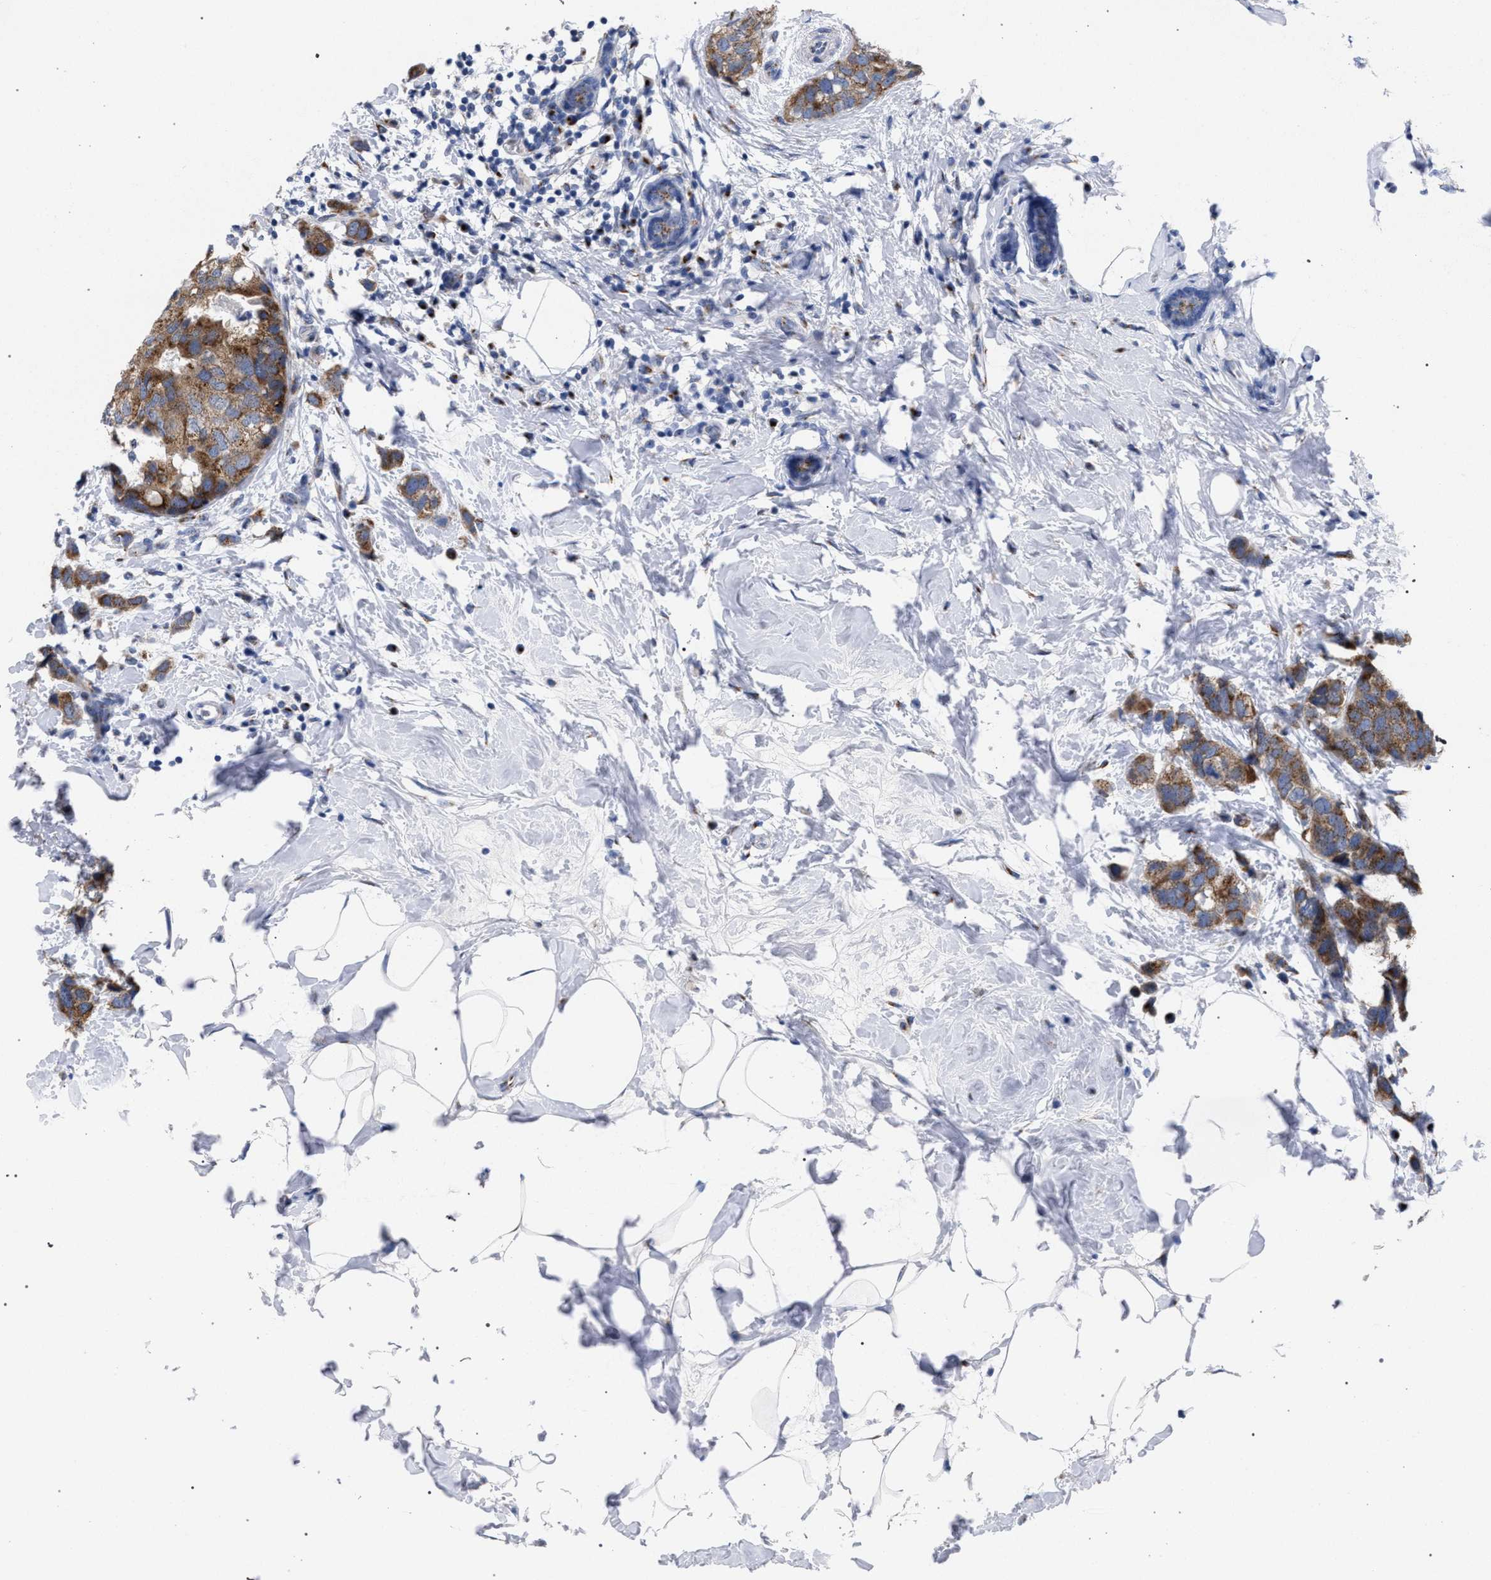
{"staining": {"intensity": "moderate", "quantity": ">75%", "location": "cytoplasmic/membranous"}, "tissue": "breast cancer", "cell_type": "Tumor cells", "image_type": "cancer", "snomed": [{"axis": "morphology", "description": "Normal tissue, NOS"}, {"axis": "morphology", "description": "Duct carcinoma"}, {"axis": "topography", "description": "Breast"}], "caption": "Protein staining by immunohistochemistry demonstrates moderate cytoplasmic/membranous staining in approximately >75% of tumor cells in breast cancer.", "gene": "GOLGA2", "patient": {"sex": "female", "age": 50}}